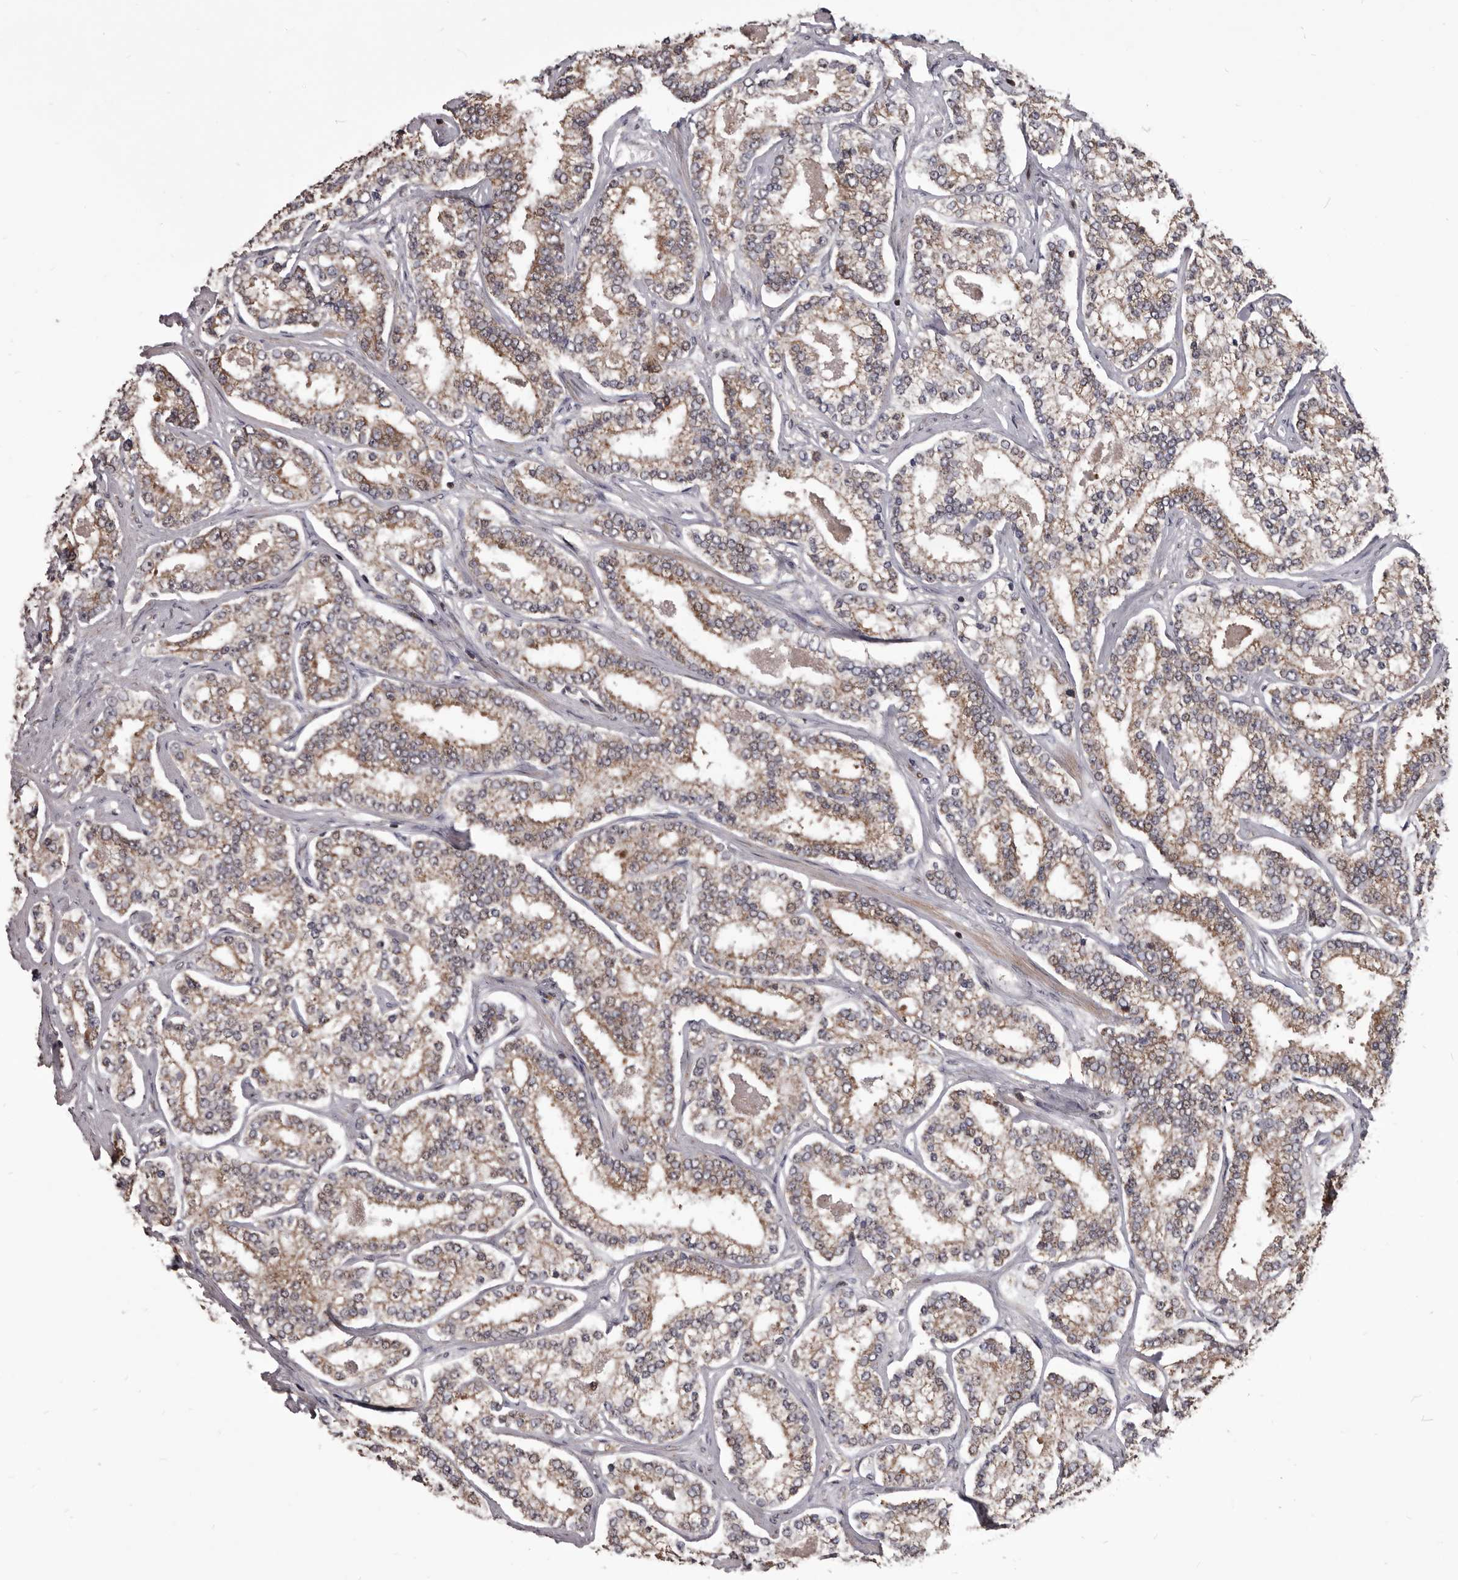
{"staining": {"intensity": "moderate", "quantity": ">75%", "location": "cytoplasmic/membranous"}, "tissue": "prostate cancer", "cell_type": "Tumor cells", "image_type": "cancer", "snomed": [{"axis": "morphology", "description": "Normal tissue, NOS"}, {"axis": "morphology", "description": "Adenocarcinoma, High grade"}, {"axis": "topography", "description": "Prostate"}], "caption": "An immunohistochemistry (IHC) micrograph of tumor tissue is shown. Protein staining in brown shows moderate cytoplasmic/membranous positivity in prostate high-grade adenocarcinoma within tumor cells.", "gene": "MAP3K14", "patient": {"sex": "male", "age": 83}}